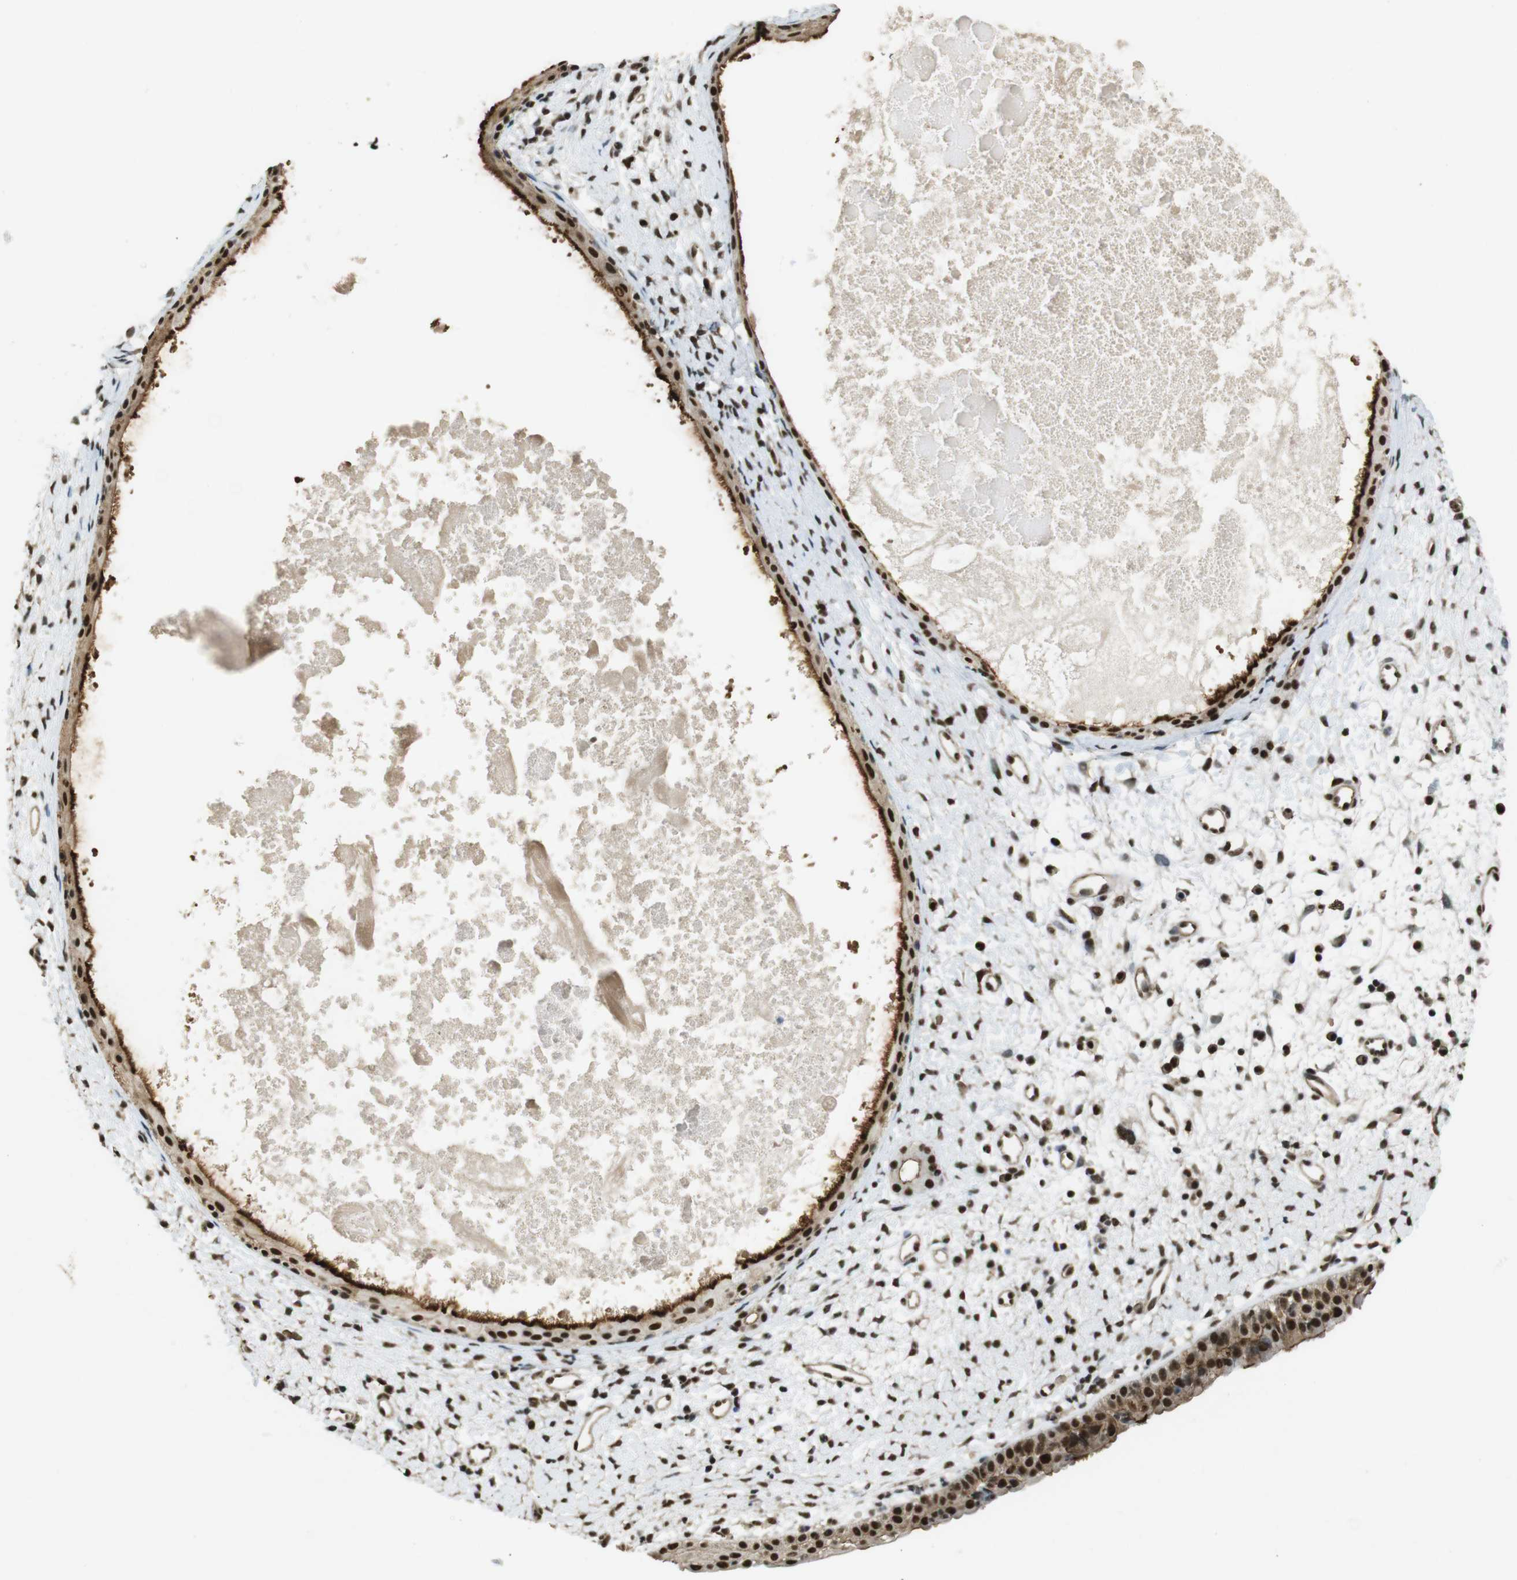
{"staining": {"intensity": "strong", "quantity": ">75%", "location": "cytoplasmic/membranous,nuclear"}, "tissue": "nasopharynx", "cell_type": "Respiratory epithelial cells", "image_type": "normal", "snomed": [{"axis": "morphology", "description": "Normal tissue, NOS"}, {"axis": "topography", "description": "Nasopharynx"}], "caption": "Protein expression analysis of normal human nasopharynx reveals strong cytoplasmic/membranous,nuclear staining in approximately >75% of respiratory epithelial cells. (DAB IHC with brightfield microscopy, high magnification).", "gene": "CSNK2B", "patient": {"sex": "male", "age": 22}}